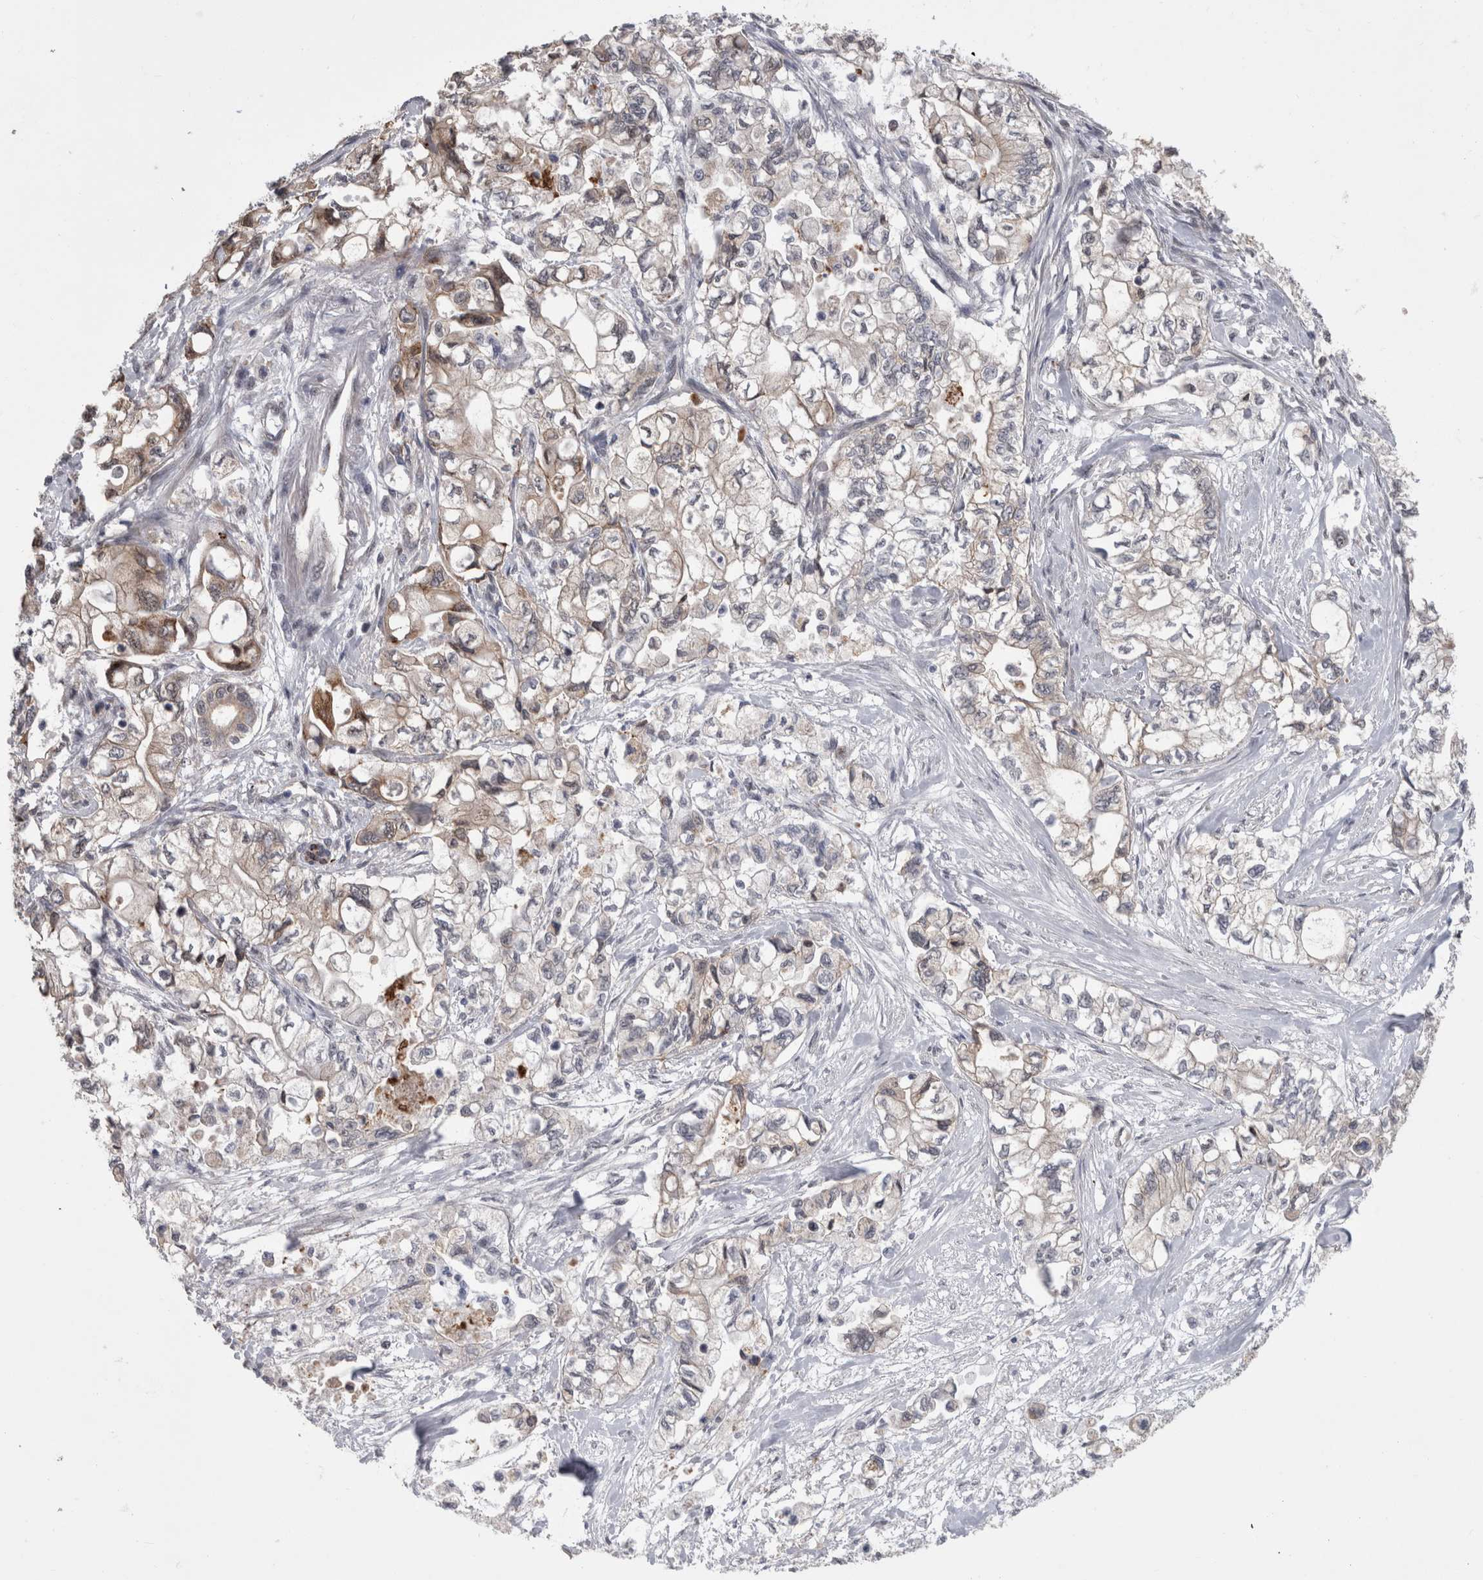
{"staining": {"intensity": "weak", "quantity": ">75%", "location": "cytoplasmic/membranous"}, "tissue": "pancreatic cancer", "cell_type": "Tumor cells", "image_type": "cancer", "snomed": [{"axis": "morphology", "description": "Adenocarcinoma, NOS"}, {"axis": "topography", "description": "Pancreas"}], "caption": "Immunohistochemistry histopathology image of human adenocarcinoma (pancreatic) stained for a protein (brown), which reveals low levels of weak cytoplasmic/membranous expression in approximately >75% of tumor cells.", "gene": "FAM83H", "patient": {"sex": "male", "age": 79}}